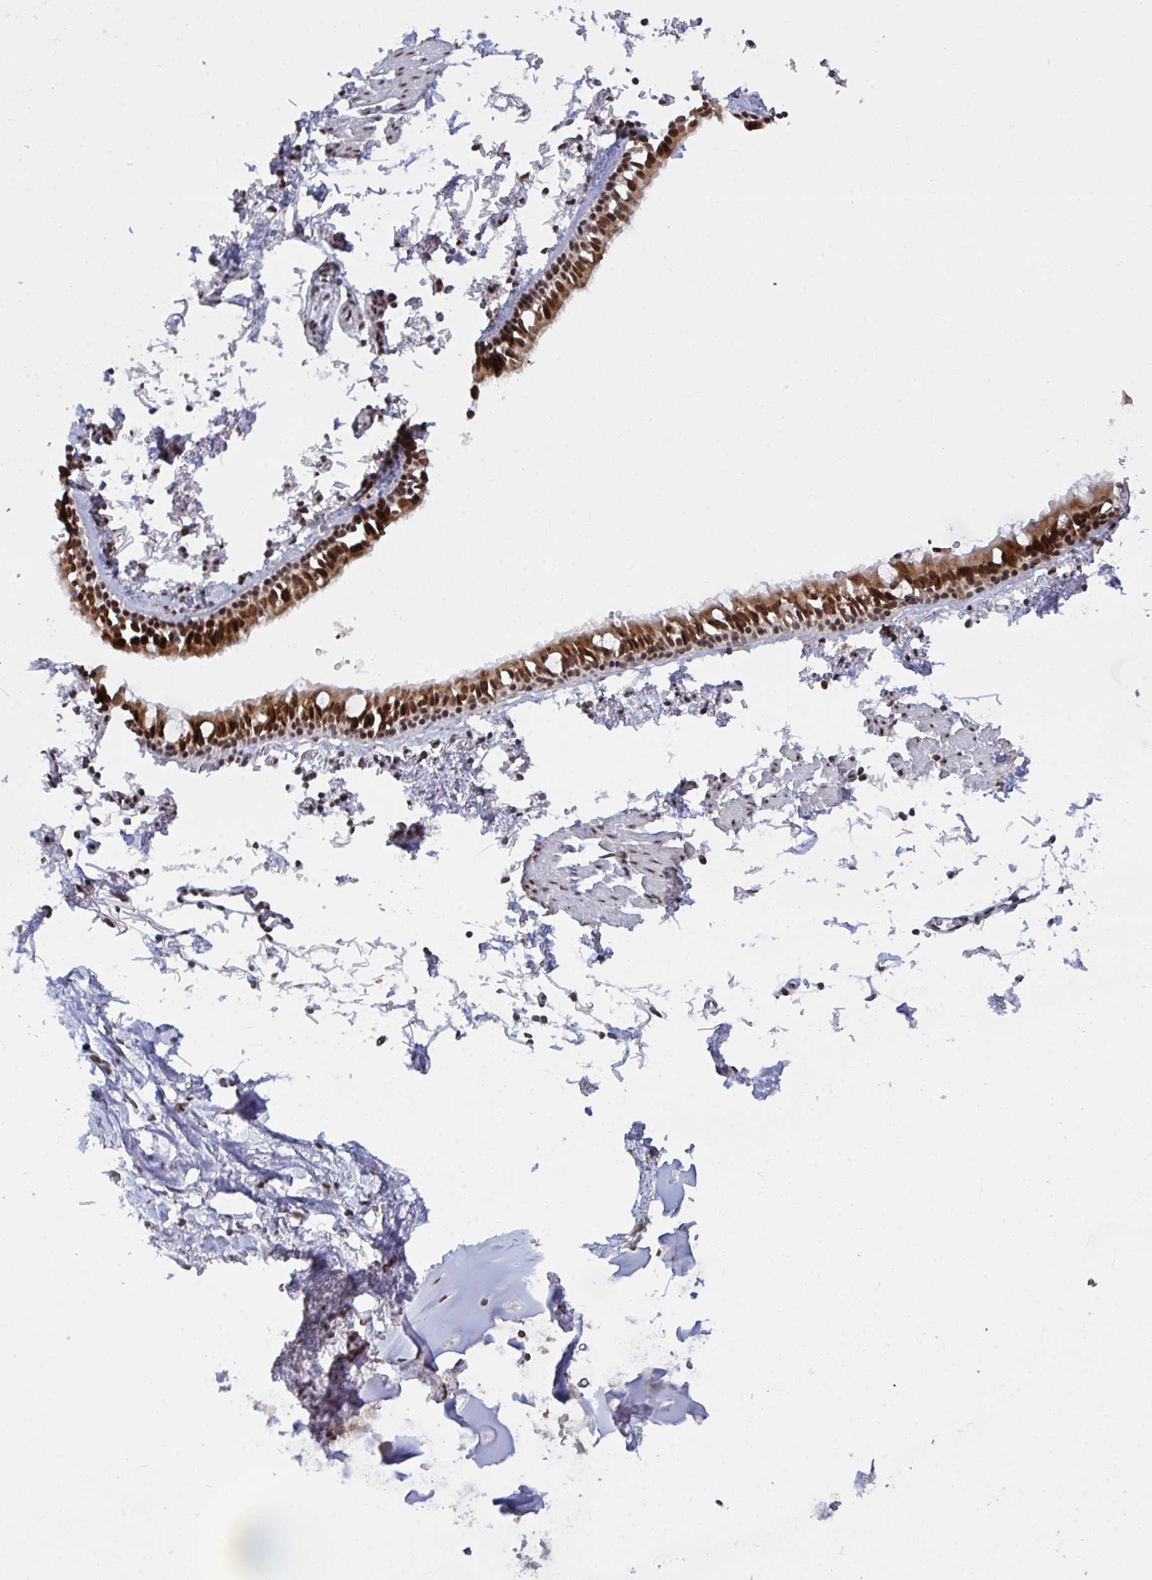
{"staining": {"intensity": "strong", "quantity": ">75%", "location": "nuclear"}, "tissue": "bronchus", "cell_type": "Respiratory epithelial cells", "image_type": "normal", "snomed": [{"axis": "morphology", "description": "Normal tissue, NOS"}, {"axis": "topography", "description": "Cartilage tissue"}, {"axis": "topography", "description": "Bronchus"}, {"axis": "topography", "description": "Peripheral nerve tissue"}], "caption": "Bronchus stained with DAB immunohistochemistry (IHC) displays high levels of strong nuclear positivity in about >75% of respiratory epithelial cells.", "gene": "ZNF607", "patient": {"sex": "female", "age": 59}}